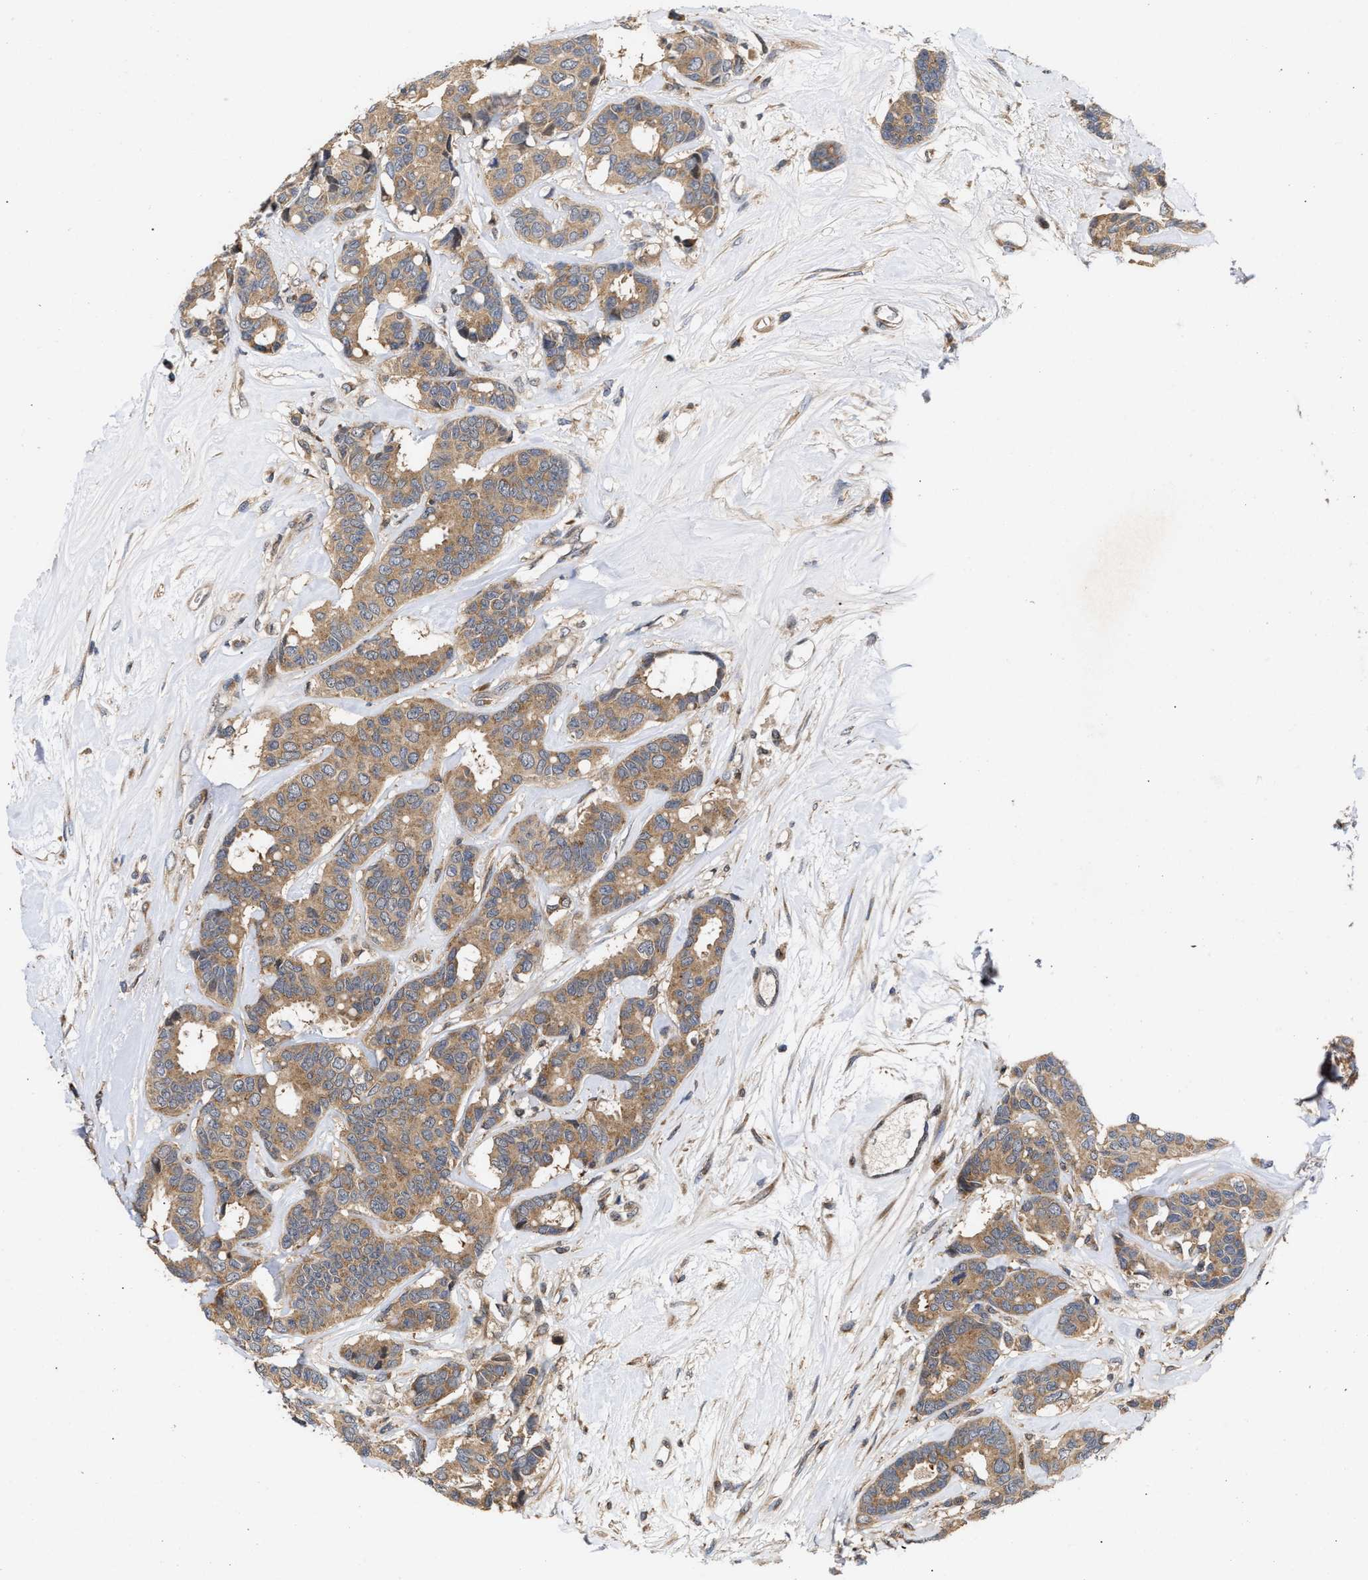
{"staining": {"intensity": "moderate", "quantity": ">75%", "location": "cytoplasmic/membranous"}, "tissue": "breast cancer", "cell_type": "Tumor cells", "image_type": "cancer", "snomed": [{"axis": "morphology", "description": "Duct carcinoma"}, {"axis": "topography", "description": "Breast"}], "caption": "The photomicrograph exhibits immunohistochemical staining of intraductal carcinoma (breast). There is moderate cytoplasmic/membranous staining is present in approximately >75% of tumor cells.", "gene": "CLIP2", "patient": {"sex": "female", "age": 87}}